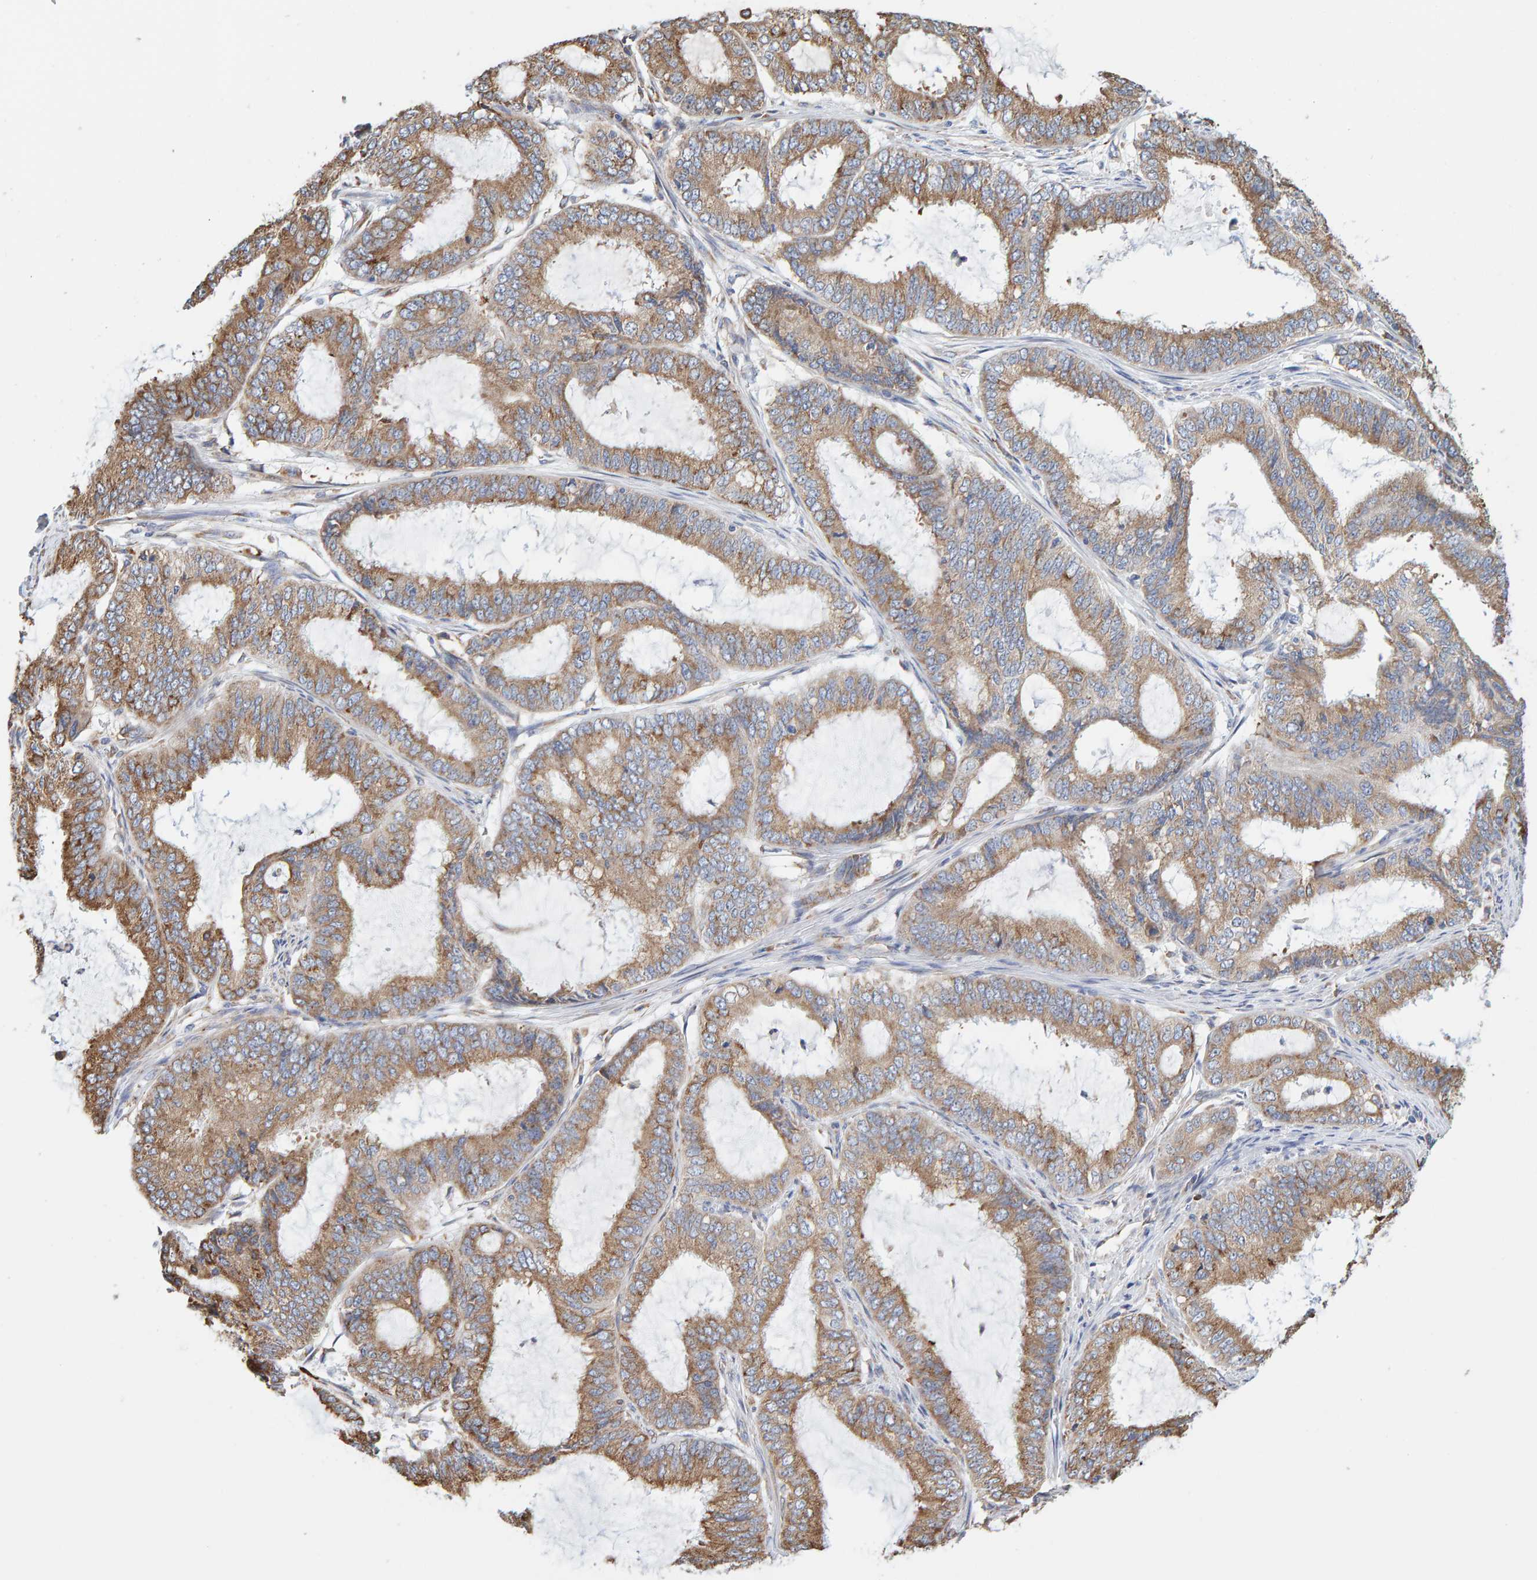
{"staining": {"intensity": "moderate", "quantity": ">75%", "location": "cytoplasmic/membranous"}, "tissue": "endometrial cancer", "cell_type": "Tumor cells", "image_type": "cancer", "snomed": [{"axis": "morphology", "description": "Adenocarcinoma, NOS"}, {"axis": "topography", "description": "Endometrium"}], "caption": "Human adenocarcinoma (endometrial) stained with a protein marker exhibits moderate staining in tumor cells.", "gene": "SGPL1", "patient": {"sex": "female", "age": 51}}